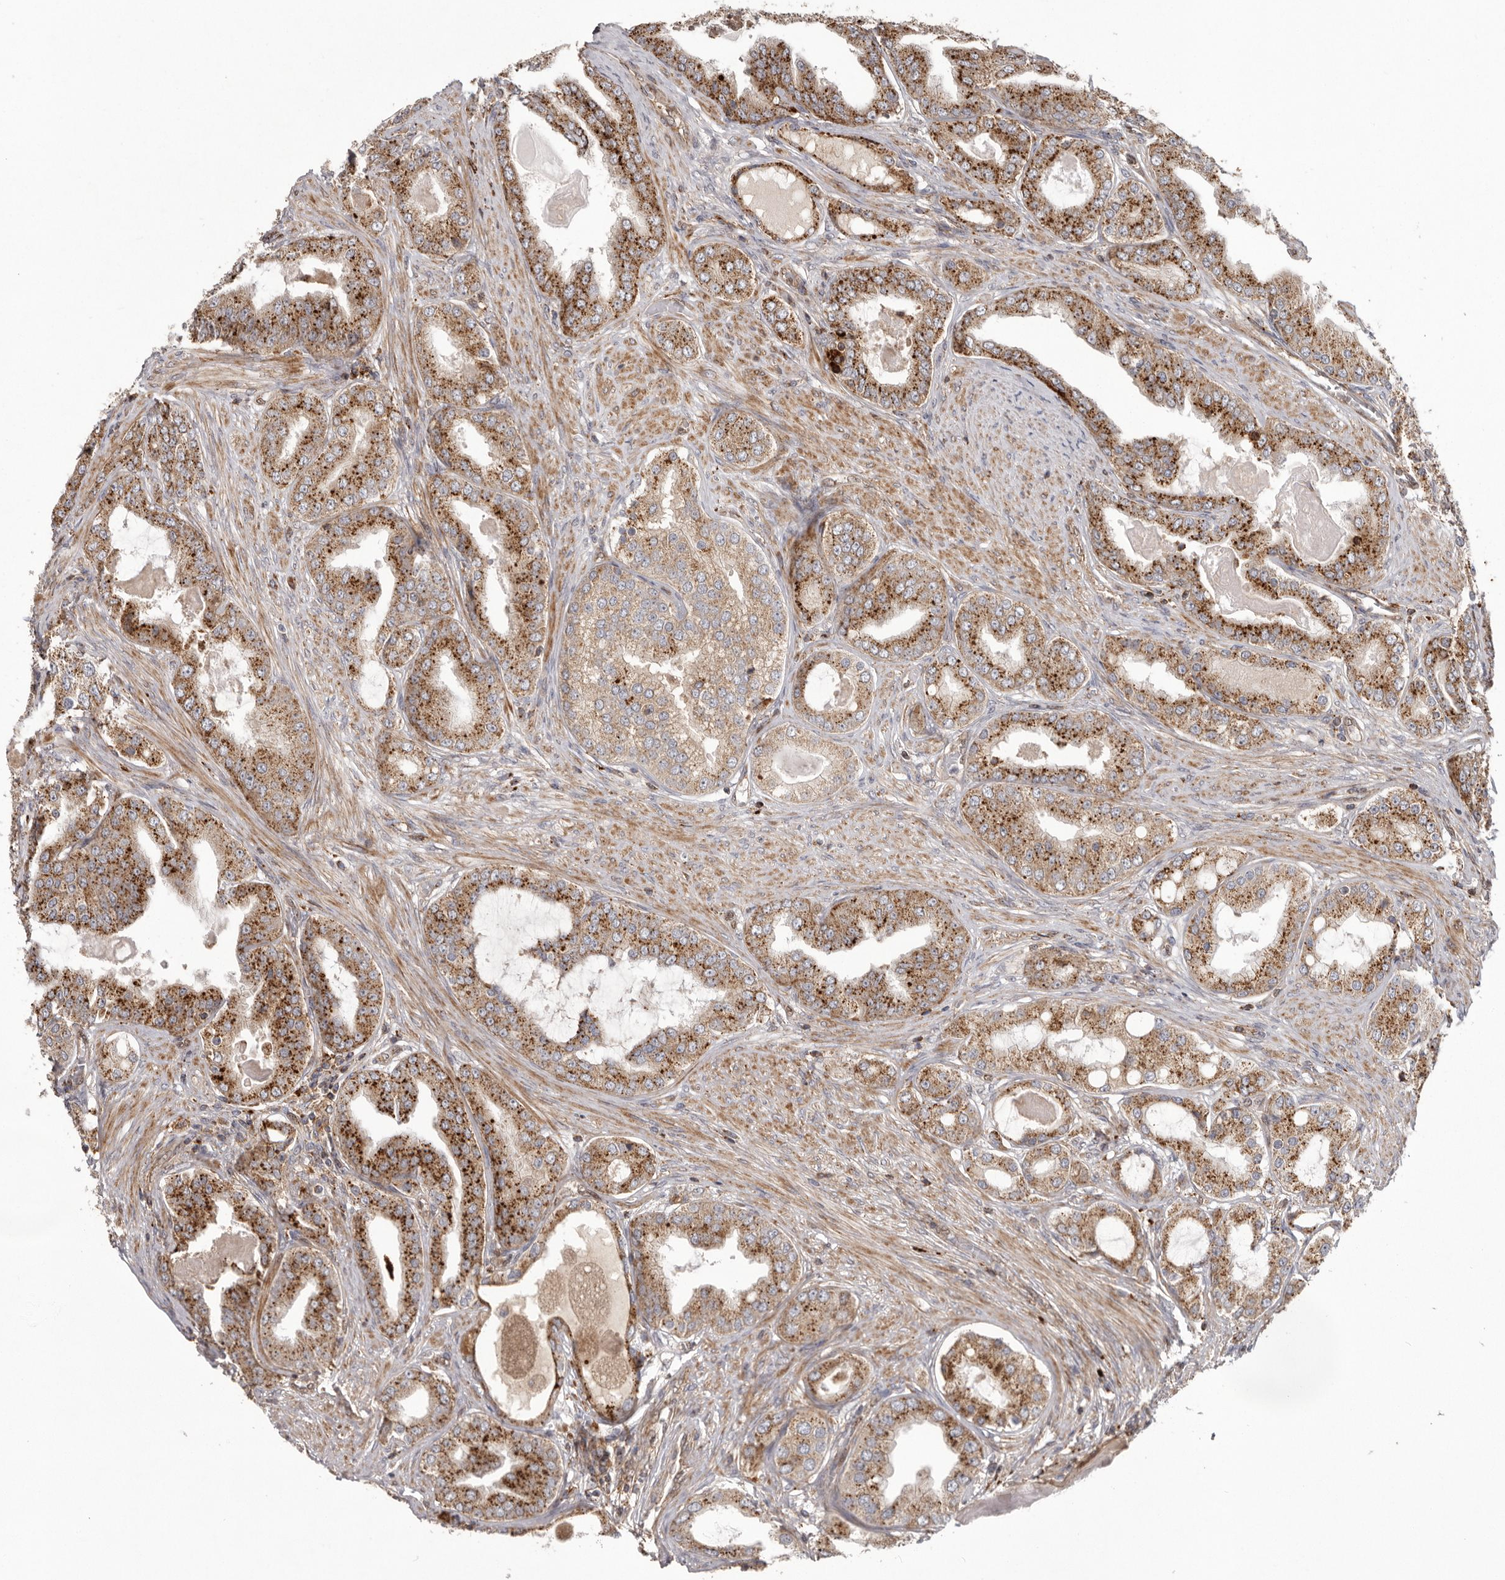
{"staining": {"intensity": "strong", "quantity": ">75%", "location": "cytoplasmic/membranous"}, "tissue": "prostate cancer", "cell_type": "Tumor cells", "image_type": "cancer", "snomed": [{"axis": "morphology", "description": "Adenocarcinoma, High grade"}, {"axis": "topography", "description": "Prostate"}], "caption": "A brown stain labels strong cytoplasmic/membranous expression of a protein in adenocarcinoma (high-grade) (prostate) tumor cells.", "gene": "NUP43", "patient": {"sex": "male", "age": 60}}